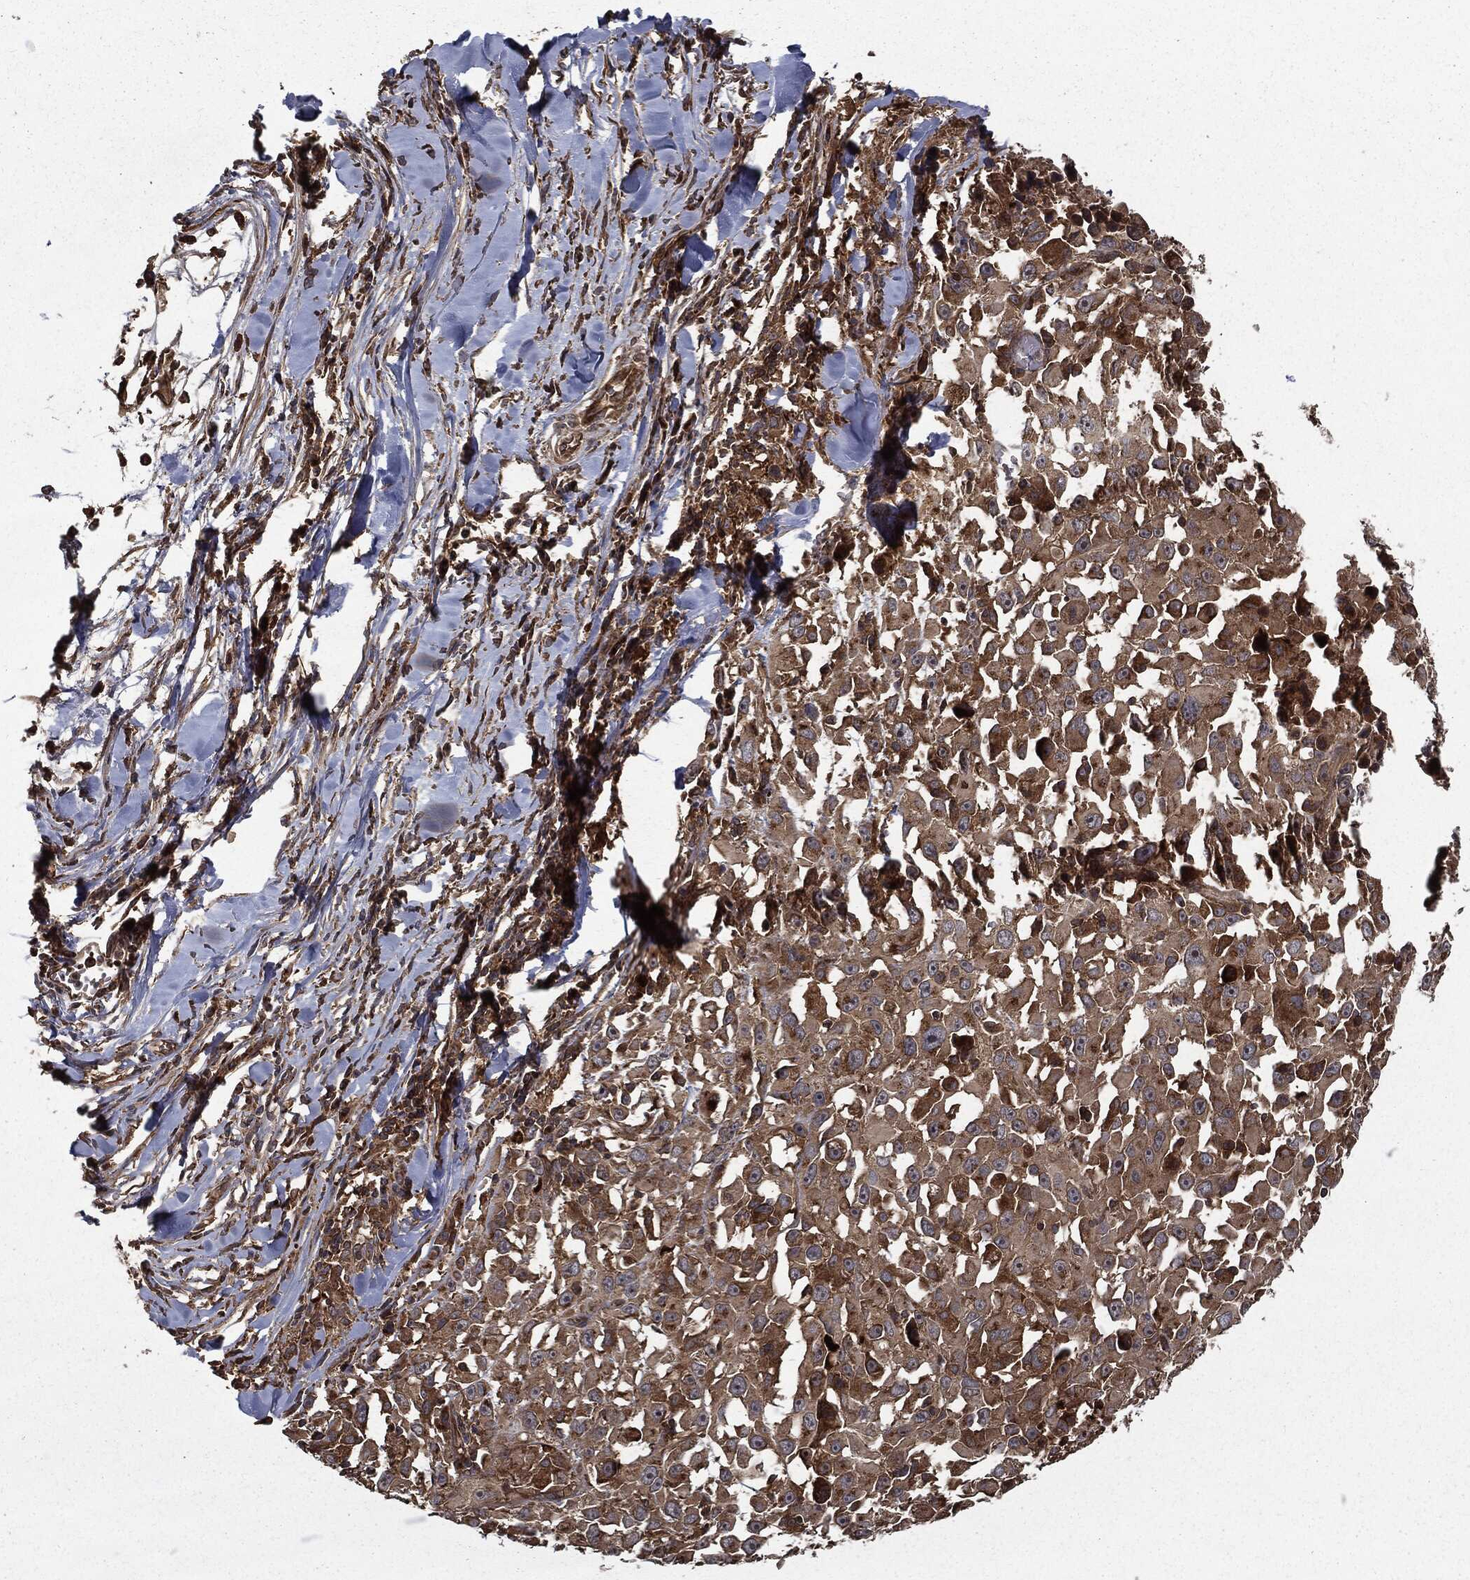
{"staining": {"intensity": "moderate", "quantity": "25%-75%", "location": "cytoplasmic/membranous"}, "tissue": "melanoma", "cell_type": "Tumor cells", "image_type": "cancer", "snomed": [{"axis": "morphology", "description": "Malignant melanoma, Metastatic site"}, {"axis": "topography", "description": "Lymph node"}], "caption": "Immunohistochemistry image of neoplastic tissue: human malignant melanoma (metastatic site) stained using IHC displays medium levels of moderate protein expression localized specifically in the cytoplasmic/membranous of tumor cells, appearing as a cytoplasmic/membranous brown color.", "gene": "HTT", "patient": {"sex": "male", "age": 50}}